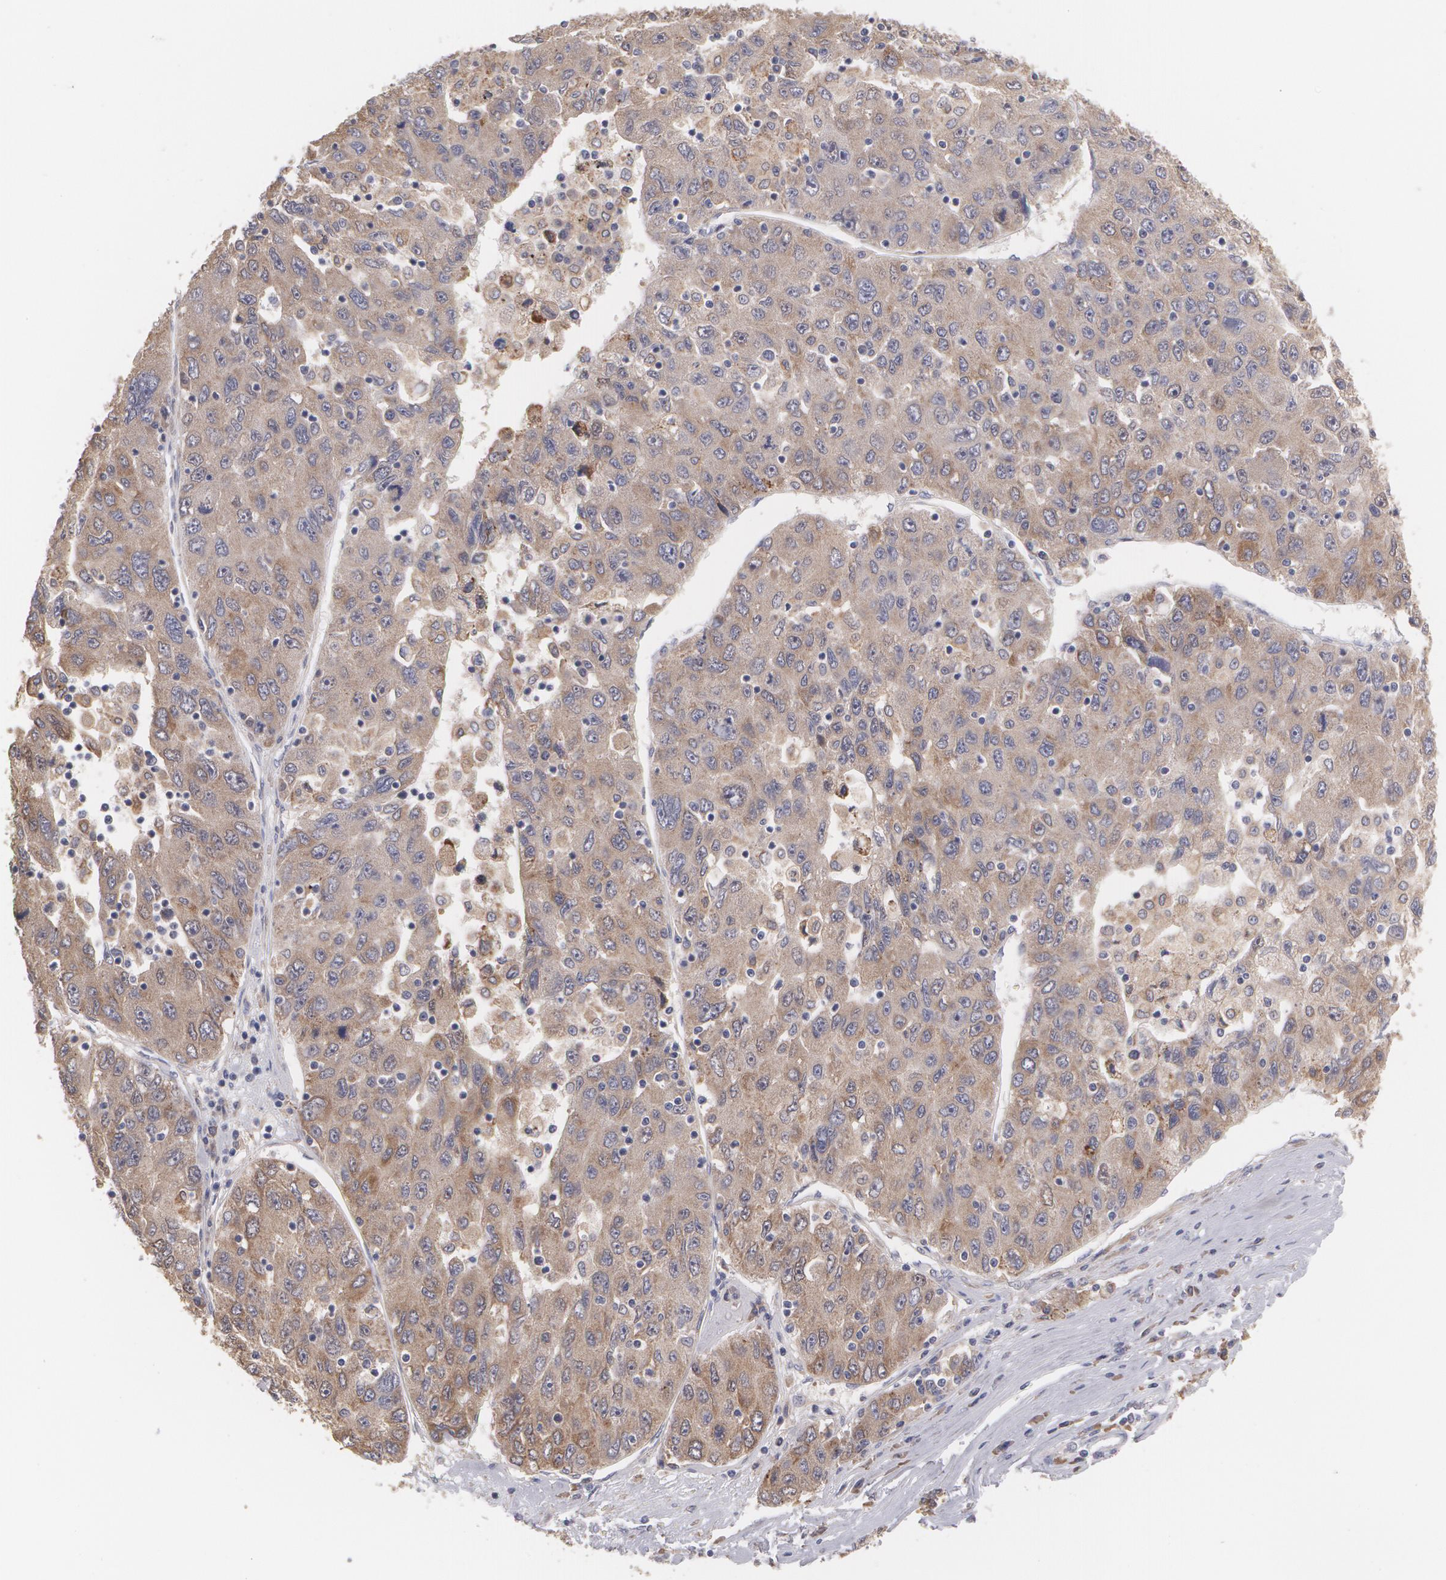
{"staining": {"intensity": "moderate", "quantity": ">75%", "location": "cytoplasmic/membranous"}, "tissue": "liver cancer", "cell_type": "Tumor cells", "image_type": "cancer", "snomed": [{"axis": "morphology", "description": "Carcinoma, Hepatocellular, NOS"}, {"axis": "topography", "description": "Liver"}], "caption": "This is an image of immunohistochemistry (IHC) staining of hepatocellular carcinoma (liver), which shows moderate expression in the cytoplasmic/membranous of tumor cells.", "gene": "MTHFD1", "patient": {"sex": "male", "age": 49}}